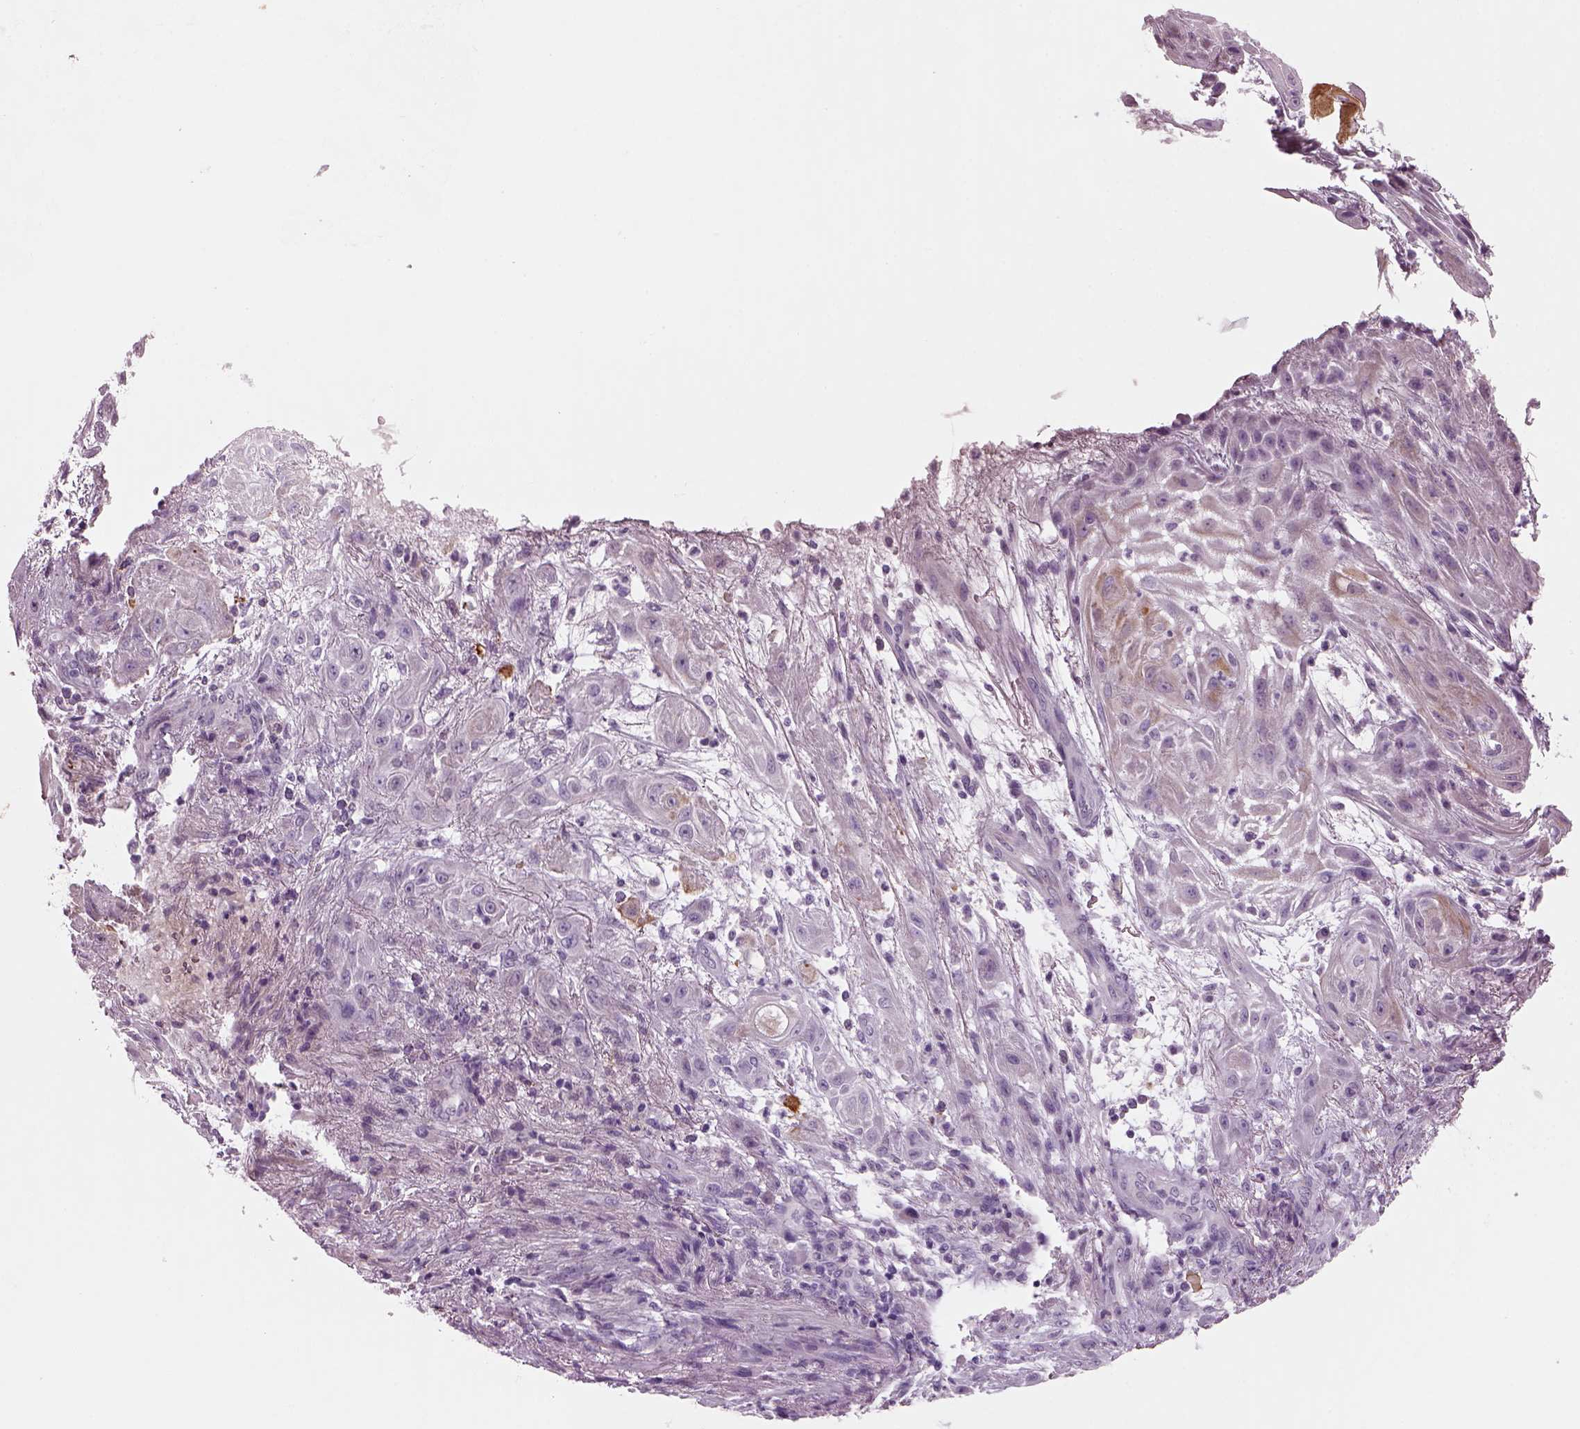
{"staining": {"intensity": "moderate", "quantity": "25%-75%", "location": "cytoplasmic/membranous"}, "tissue": "skin cancer", "cell_type": "Tumor cells", "image_type": "cancer", "snomed": [{"axis": "morphology", "description": "Squamous cell carcinoma, NOS"}, {"axis": "topography", "description": "Skin"}], "caption": "Tumor cells show moderate cytoplasmic/membranous expression in approximately 25%-75% of cells in squamous cell carcinoma (skin).", "gene": "PRR9", "patient": {"sex": "male", "age": 62}}